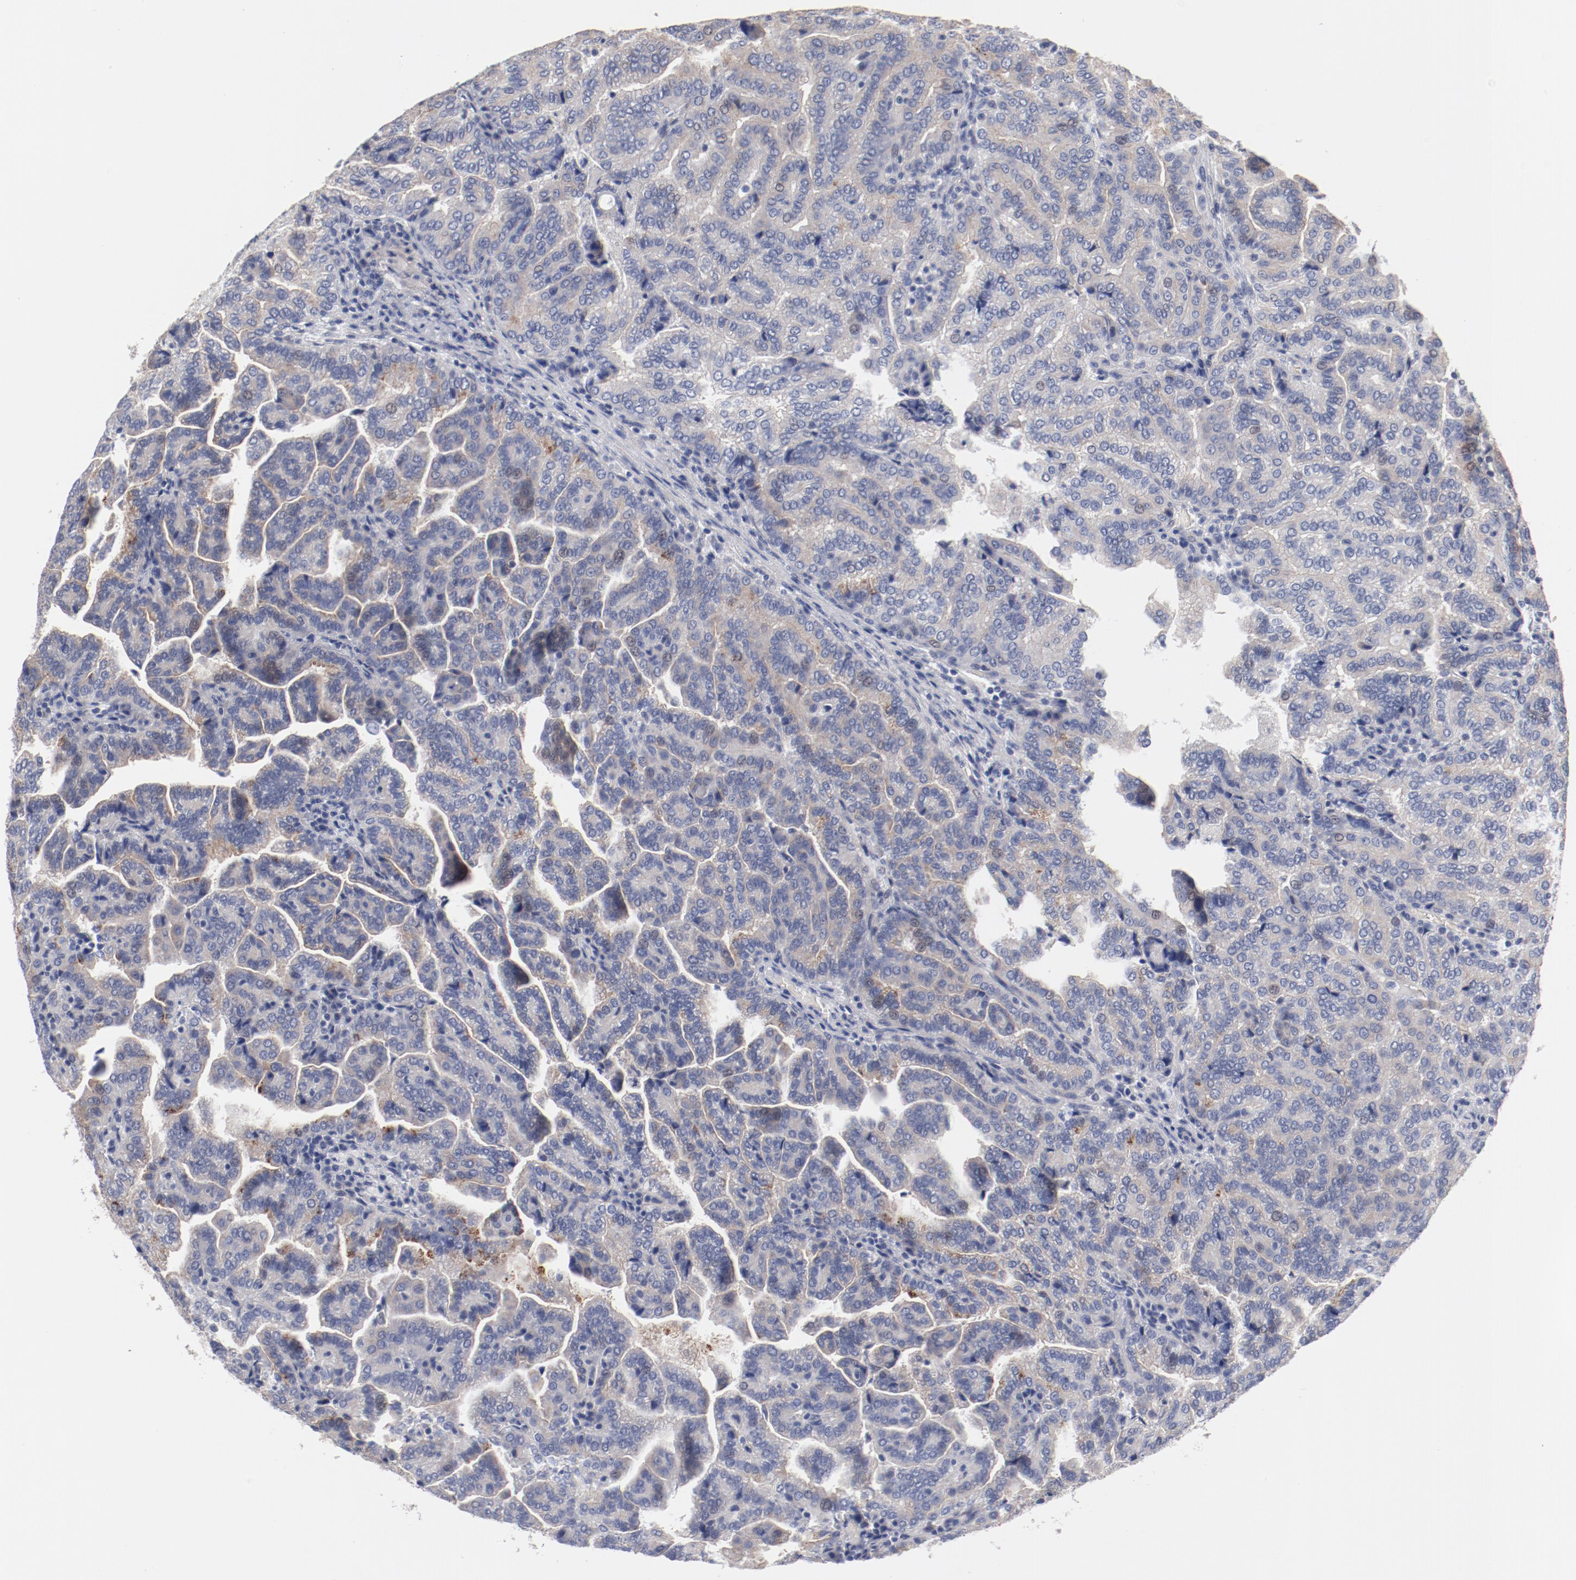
{"staining": {"intensity": "moderate", "quantity": "25%-75%", "location": "cytoplasmic/membranous"}, "tissue": "renal cancer", "cell_type": "Tumor cells", "image_type": "cancer", "snomed": [{"axis": "morphology", "description": "Adenocarcinoma, NOS"}, {"axis": "topography", "description": "Kidney"}], "caption": "Protein staining shows moderate cytoplasmic/membranous staining in about 25%-75% of tumor cells in renal cancer.", "gene": "GPR143", "patient": {"sex": "male", "age": 61}}